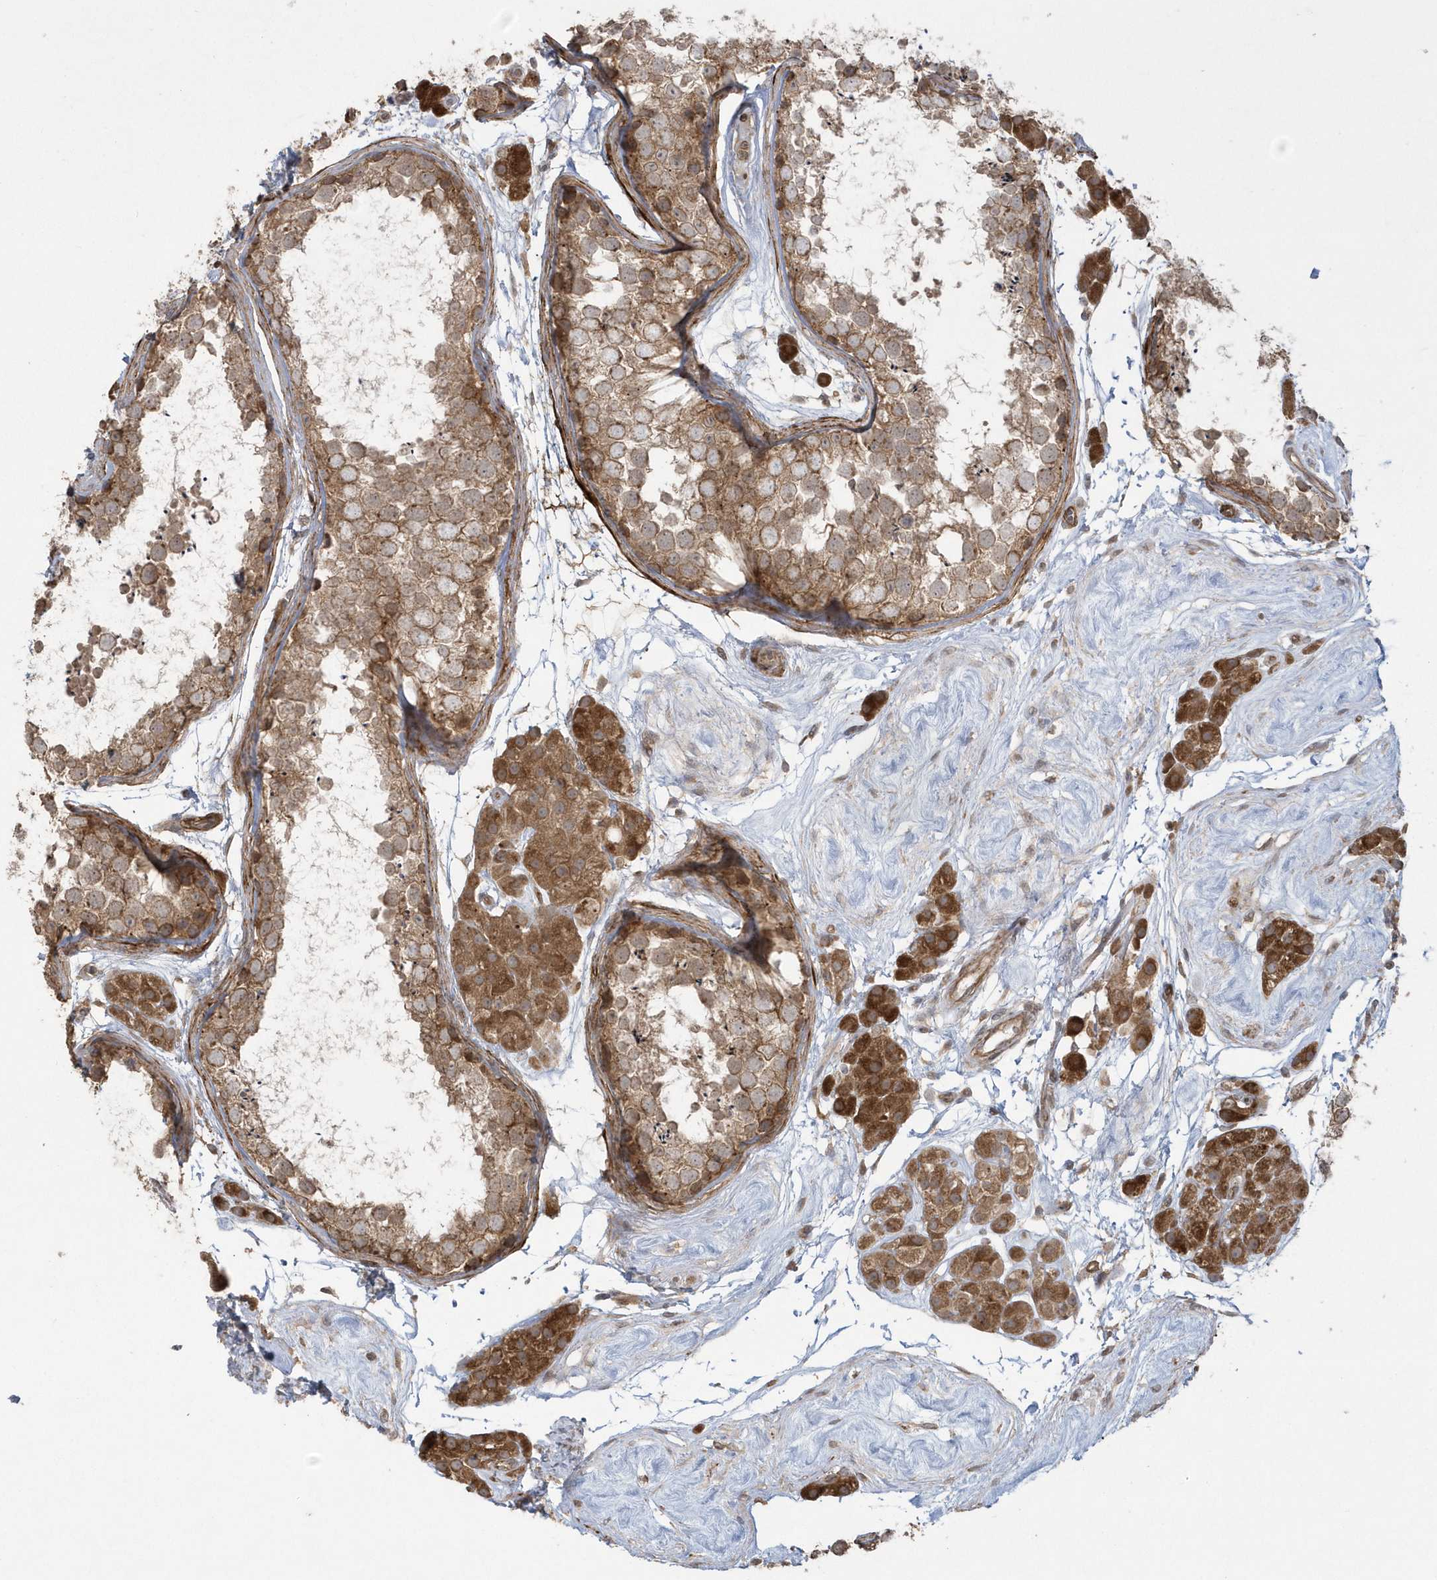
{"staining": {"intensity": "moderate", "quantity": ">75%", "location": "cytoplasmic/membranous"}, "tissue": "testis", "cell_type": "Cells in seminiferous ducts", "image_type": "normal", "snomed": [{"axis": "morphology", "description": "Normal tissue, NOS"}, {"axis": "topography", "description": "Testis"}], "caption": "Immunohistochemistry staining of normal testis, which displays medium levels of moderate cytoplasmic/membranous staining in about >75% of cells in seminiferous ducts indicating moderate cytoplasmic/membranous protein positivity. The staining was performed using DAB (3,3'-diaminobenzidine) (brown) for protein detection and nuclei were counterstained in hematoxylin (blue).", "gene": "ARMC8", "patient": {"sex": "male", "age": 56}}